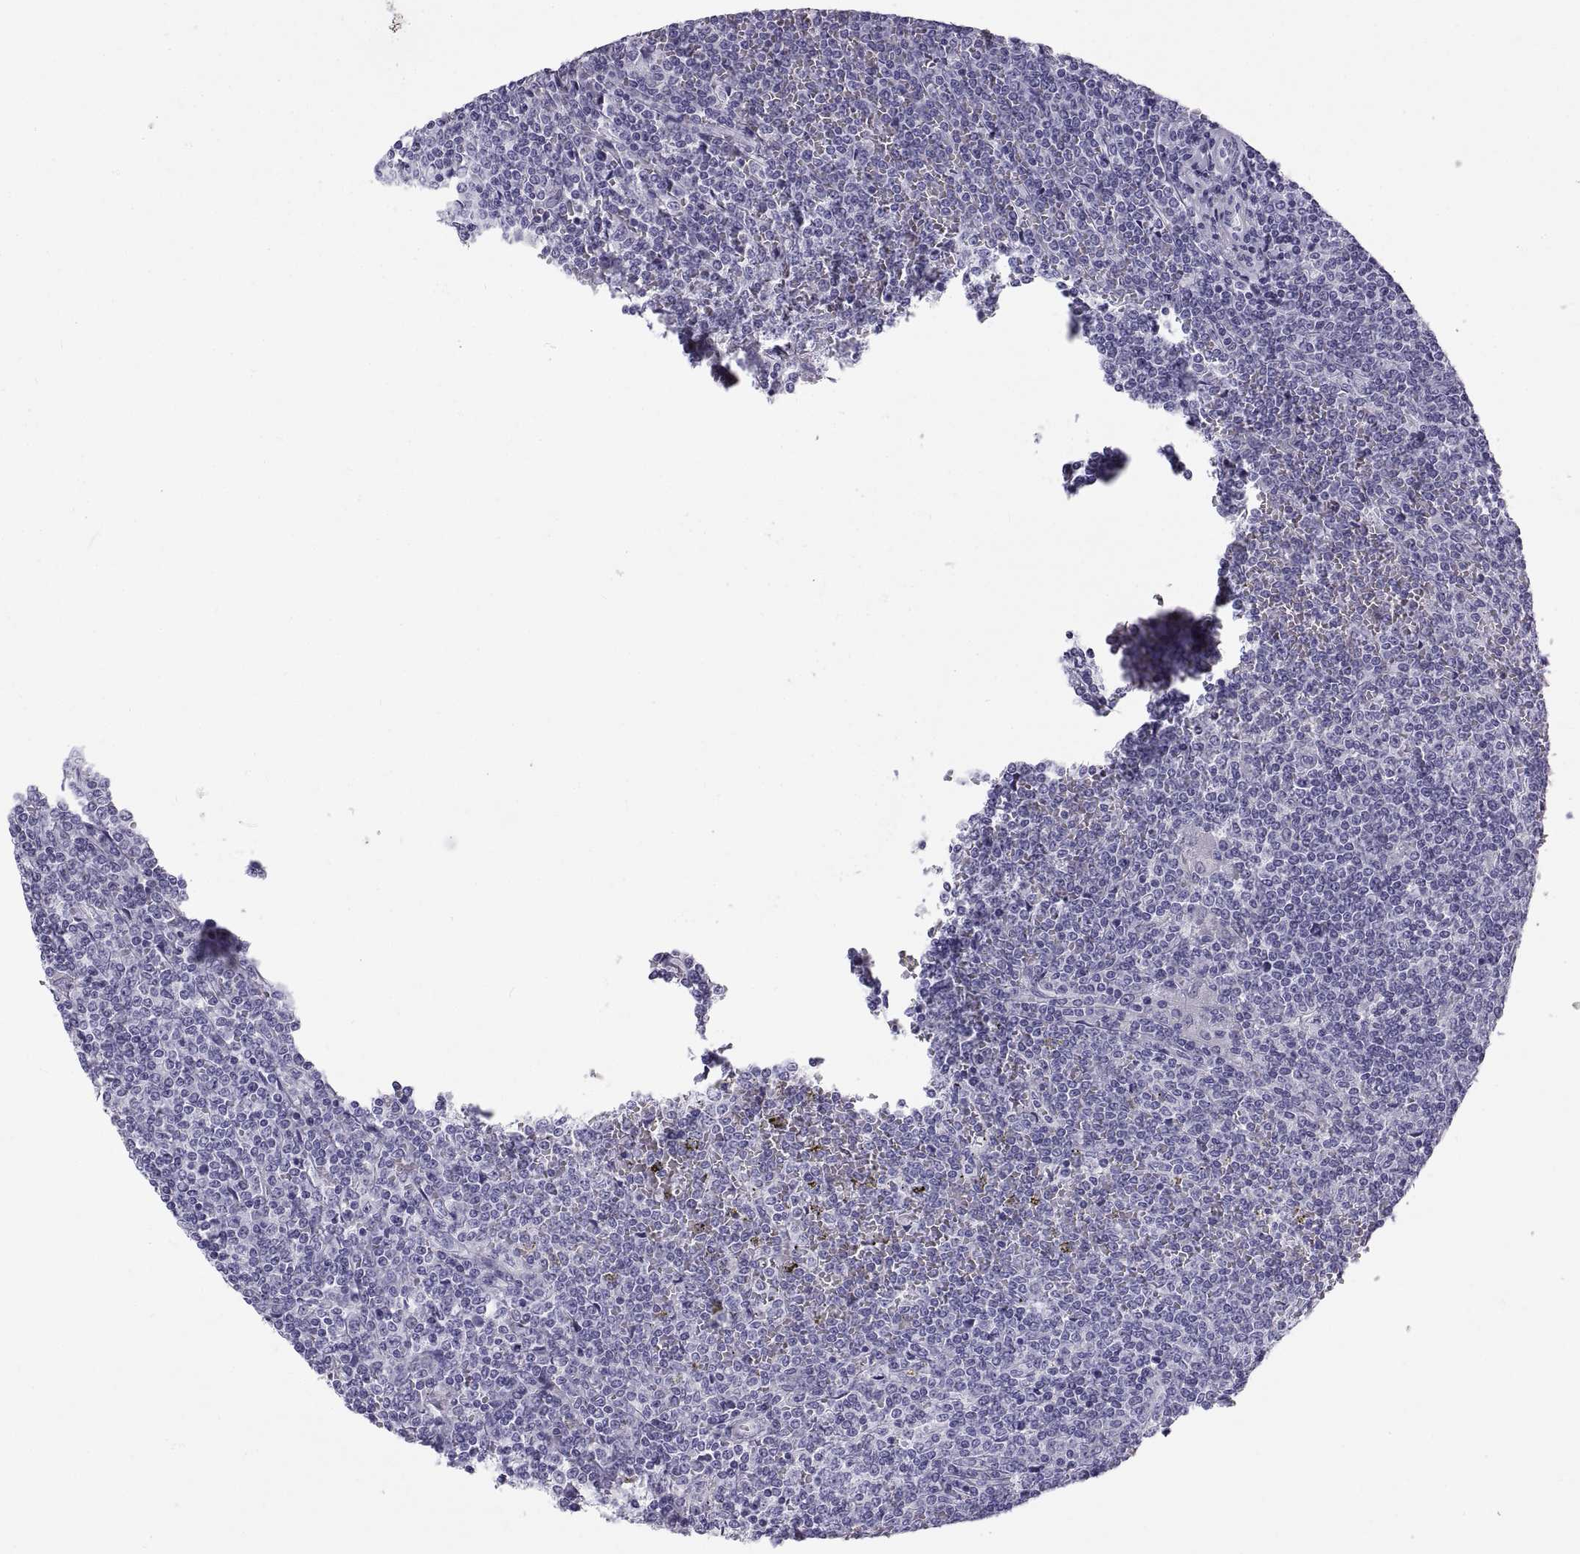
{"staining": {"intensity": "negative", "quantity": "none", "location": "none"}, "tissue": "lymphoma", "cell_type": "Tumor cells", "image_type": "cancer", "snomed": [{"axis": "morphology", "description": "Malignant lymphoma, non-Hodgkin's type, Low grade"}, {"axis": "topography", "description": "Spleen"}], "caption": "The immunohistochemistry (IHC) image has no significant positivity in tumor cells of lymphoma tissue.", "gene": "CT47A10", "patient": {"sex": "female", "age": 19}}